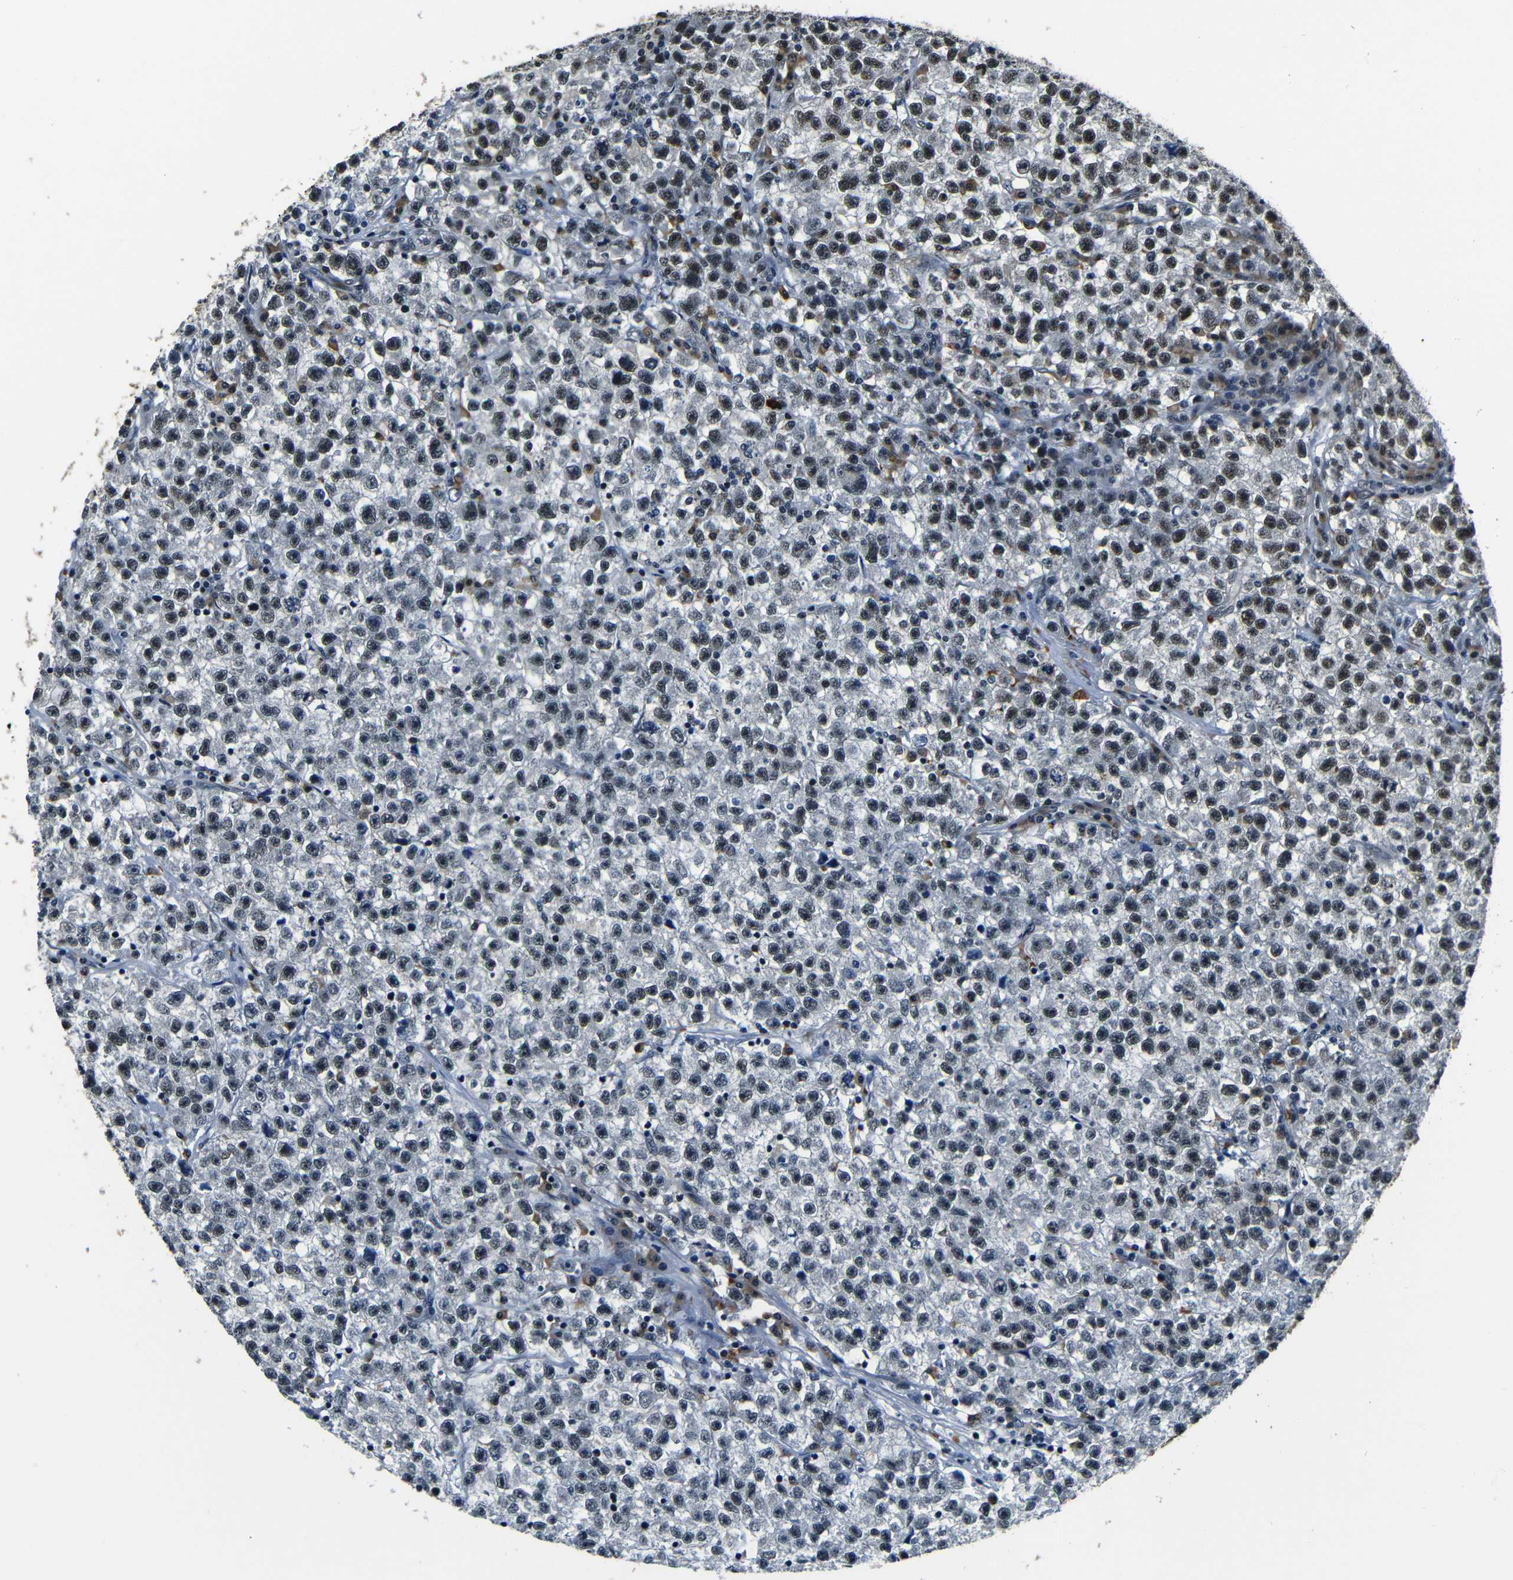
{"staining": {"intensity": "moderate", "quantity": ">75%", "location": "nuclear"}, "tissue": "testis cancer", "cell_type": "Tumor cells", "image_type": "cancer", "snomed": [{"axis": "morphology", "description": "Seminoma, NOS"}, {"axis": "topography", "description": "Testis"}], "caption": "The micrograph shows staining of testis cancer, revealing moderate nuclear protein positivity (brown color) within tumor cells.", "gene": "FOXD4", "patient": {"sex": "male", "age": 22}}